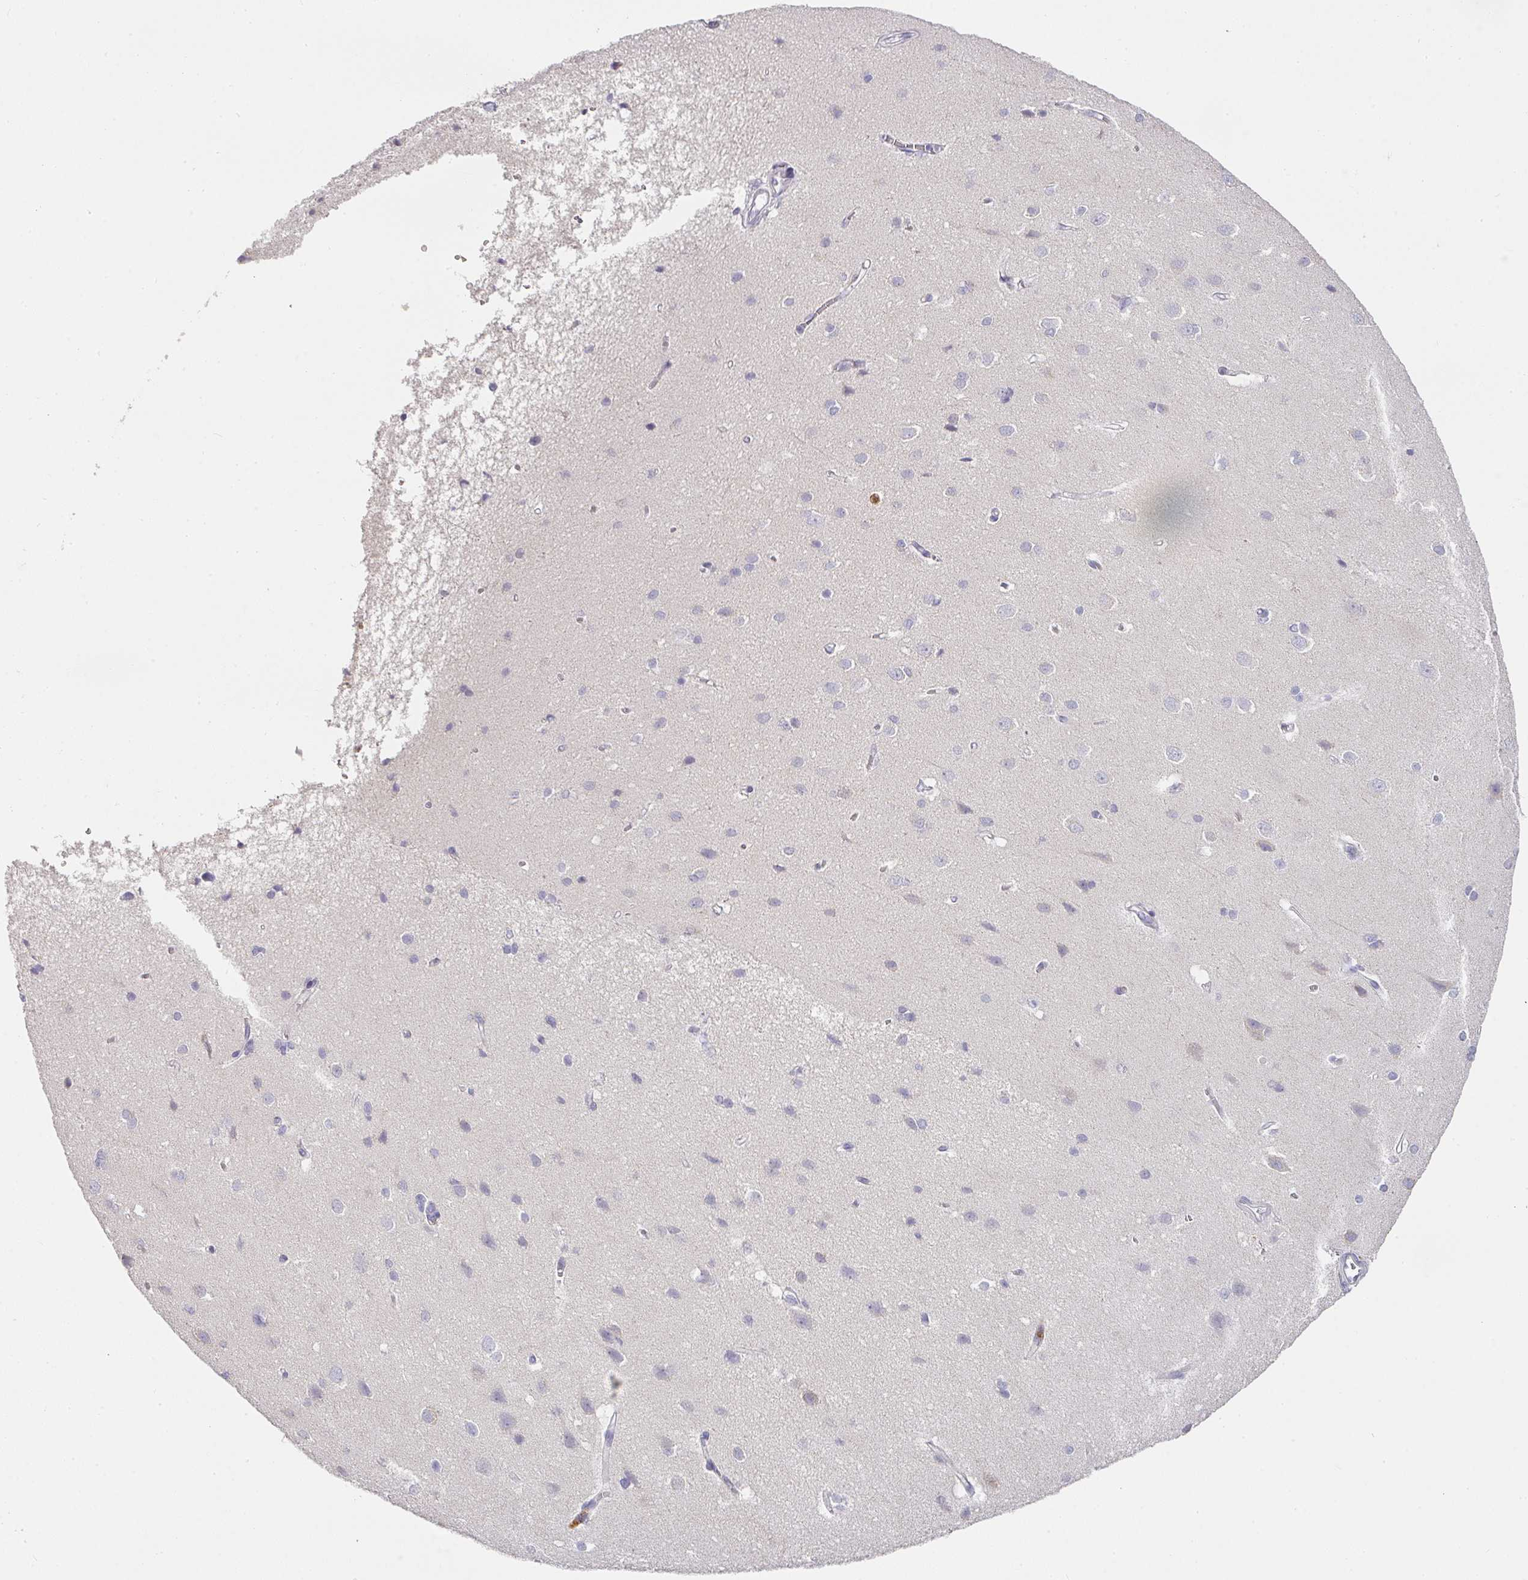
{"staining": {"intensity": "negative", "quantity": "none", "location": "none"}, "tissue": "cerebral cortex", "cell_type": "Endothelial cells", "image_type": "normal", "snomed": [{"axis": "morphology", "description": "Normal tissue, NOS"}, {"axis": "topography", "description": "Cerebral cortex"}], "caption": "Human cerebral cortex stained for a protein using immunohistochemistry (IHC) exhibits no positivity in endothelial cells.", "gene": "CAMP", "patient": {"sex": "male", "age": 37}}